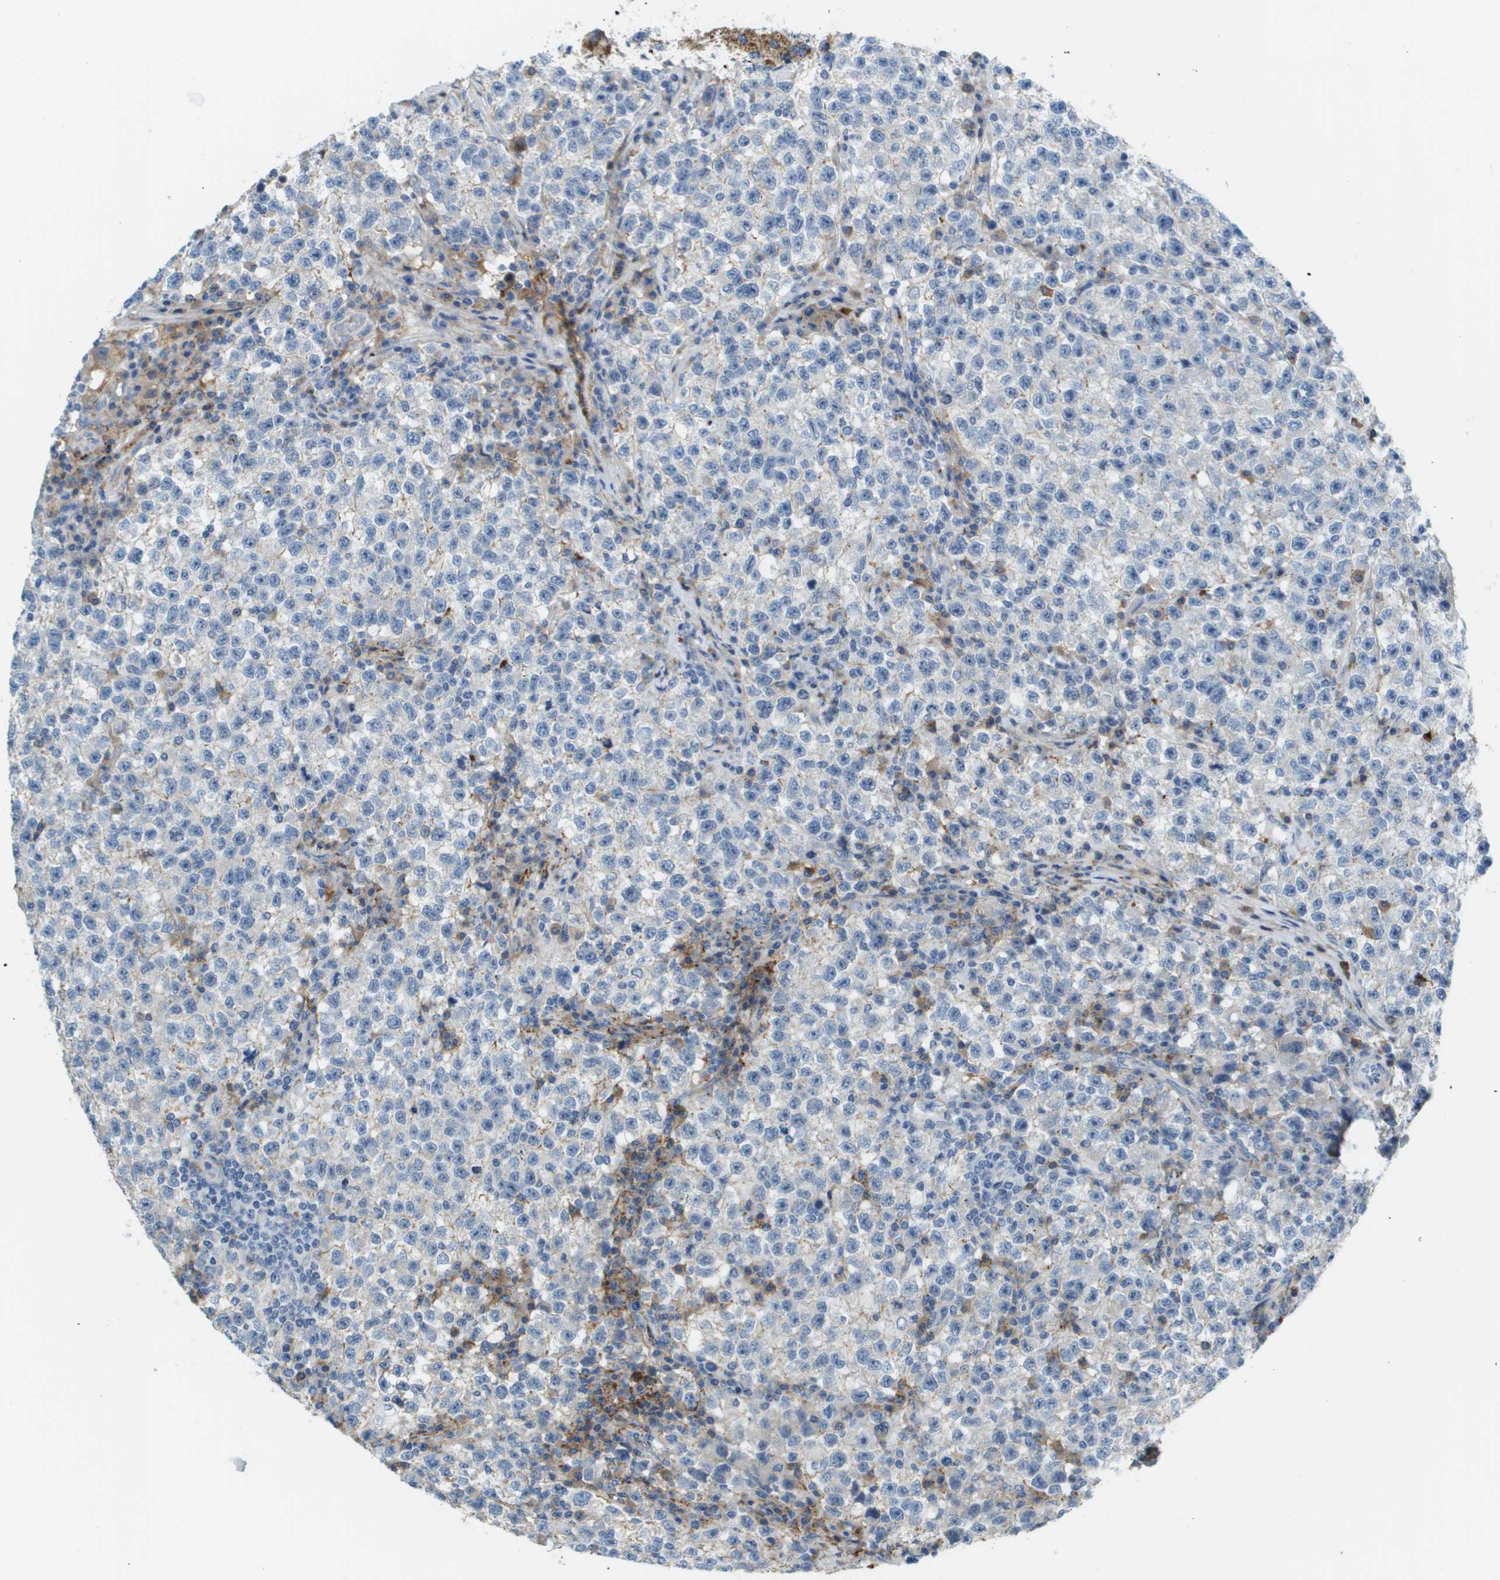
{"staining": {"intensity": "negative", "quantity": "none", "location": "none"}, "tissue": "testis cancer", "cell_type": "Tumor cells", "image_type": "cancer", "snomed": [{"axis": "morphology", "description": "Seminoma, NOS"}, {"axis": "topography", "description": "Testis"}], "caption": "Protein analysis of seminoma (testis) exhibits no significant expression in tumor cells. (DAB (3,3'-diaminobenzidine) immunohistochemistry (IHC) with hematoxylin counter stain).", "gene": "SDC1", "patient": {"sex": "male", "age": 22}}